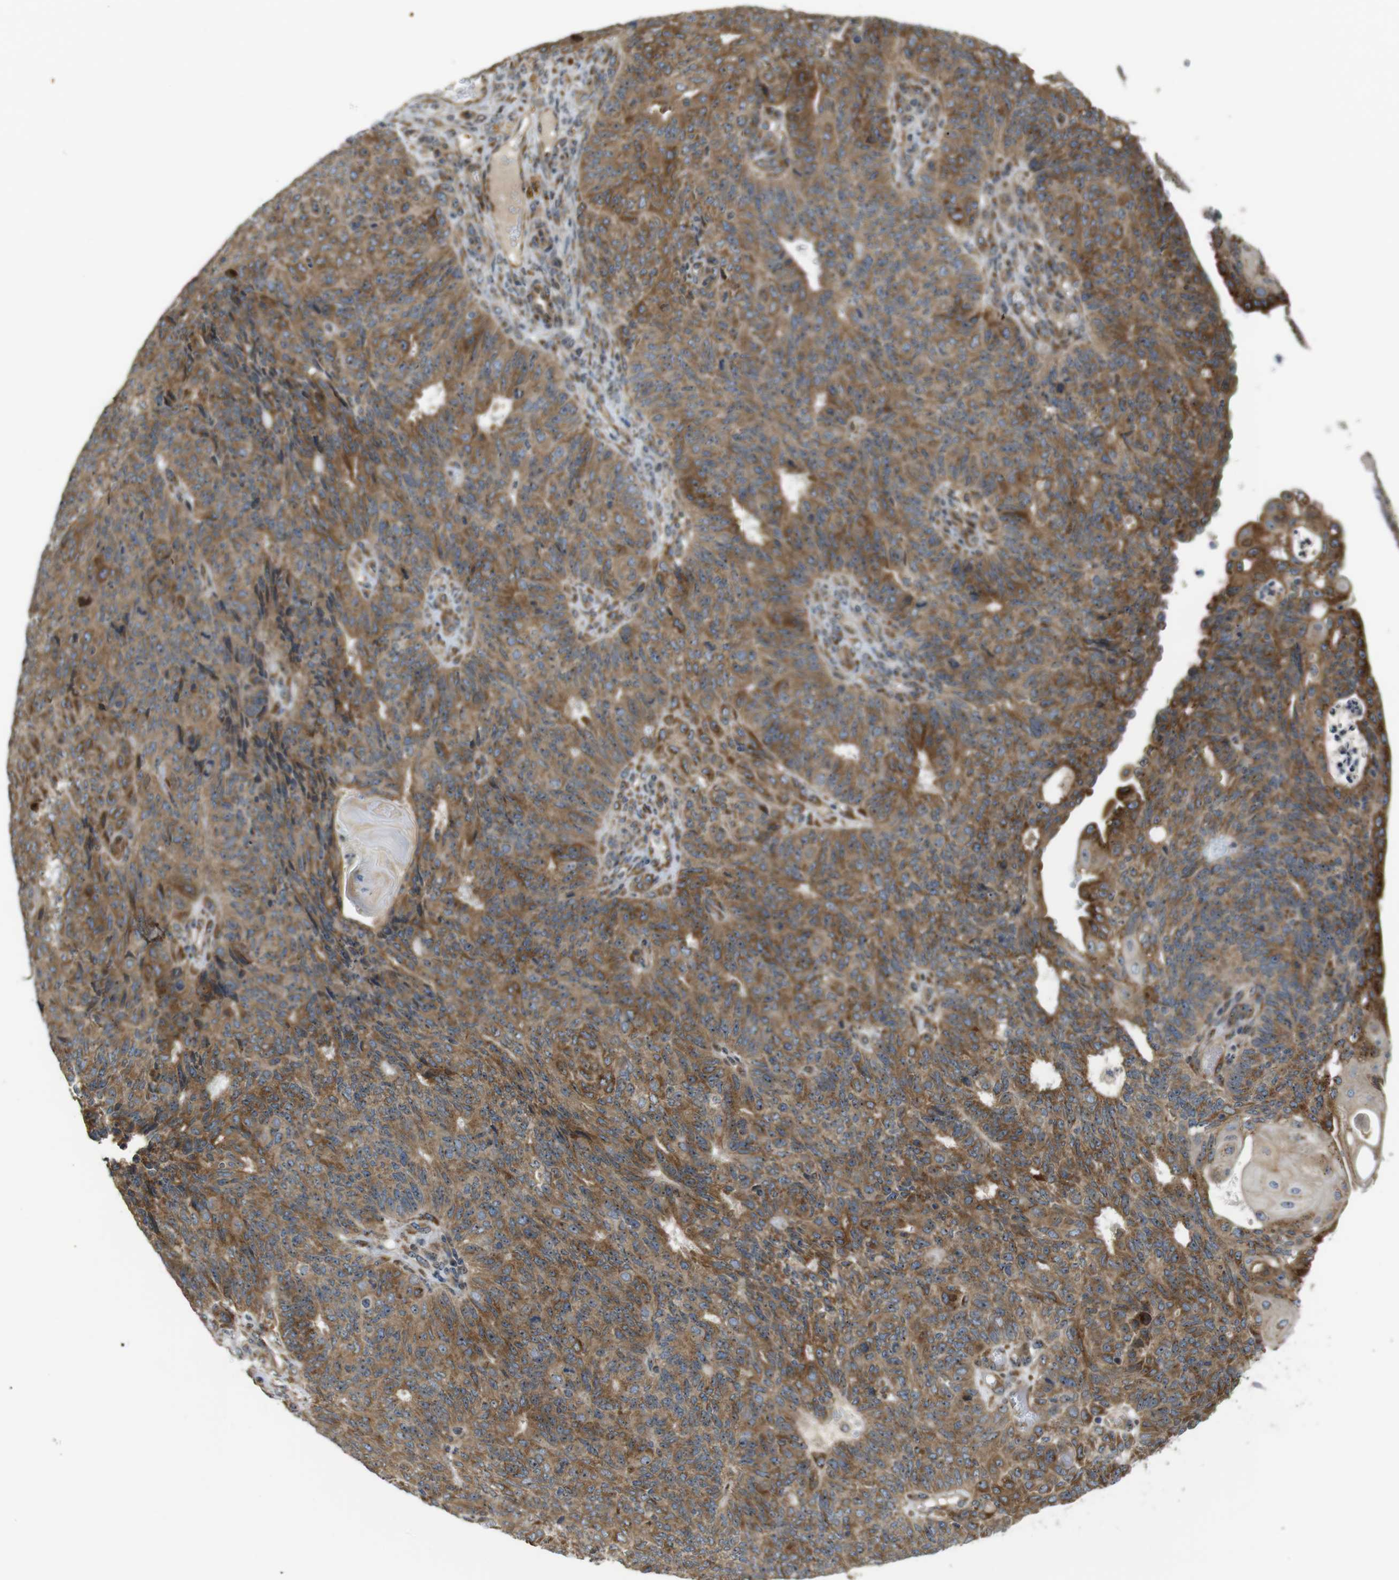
{"staining": {"intensity": "moderate", "quantity": ">75%", "location": "cytoplasmic/membranous"}, "tissue": "endometrial cancer", "cell_type": "Tumor cells", "image_type": "cancer", "snomed": [{"axis": "morphology", "description": "Adenocarcinoma, NOS"}, {"axis": "topography", "description": "Endometrium"}], "caption": "Endometrial cancer (adenocarcinoma) stained with DAB IHC reveals medium levels of moderate cytoplasmic/membranous staining in about >75% of tumor cells.", "gene": "TMEM143", "patient": {"sex": "female", "age": 32}}